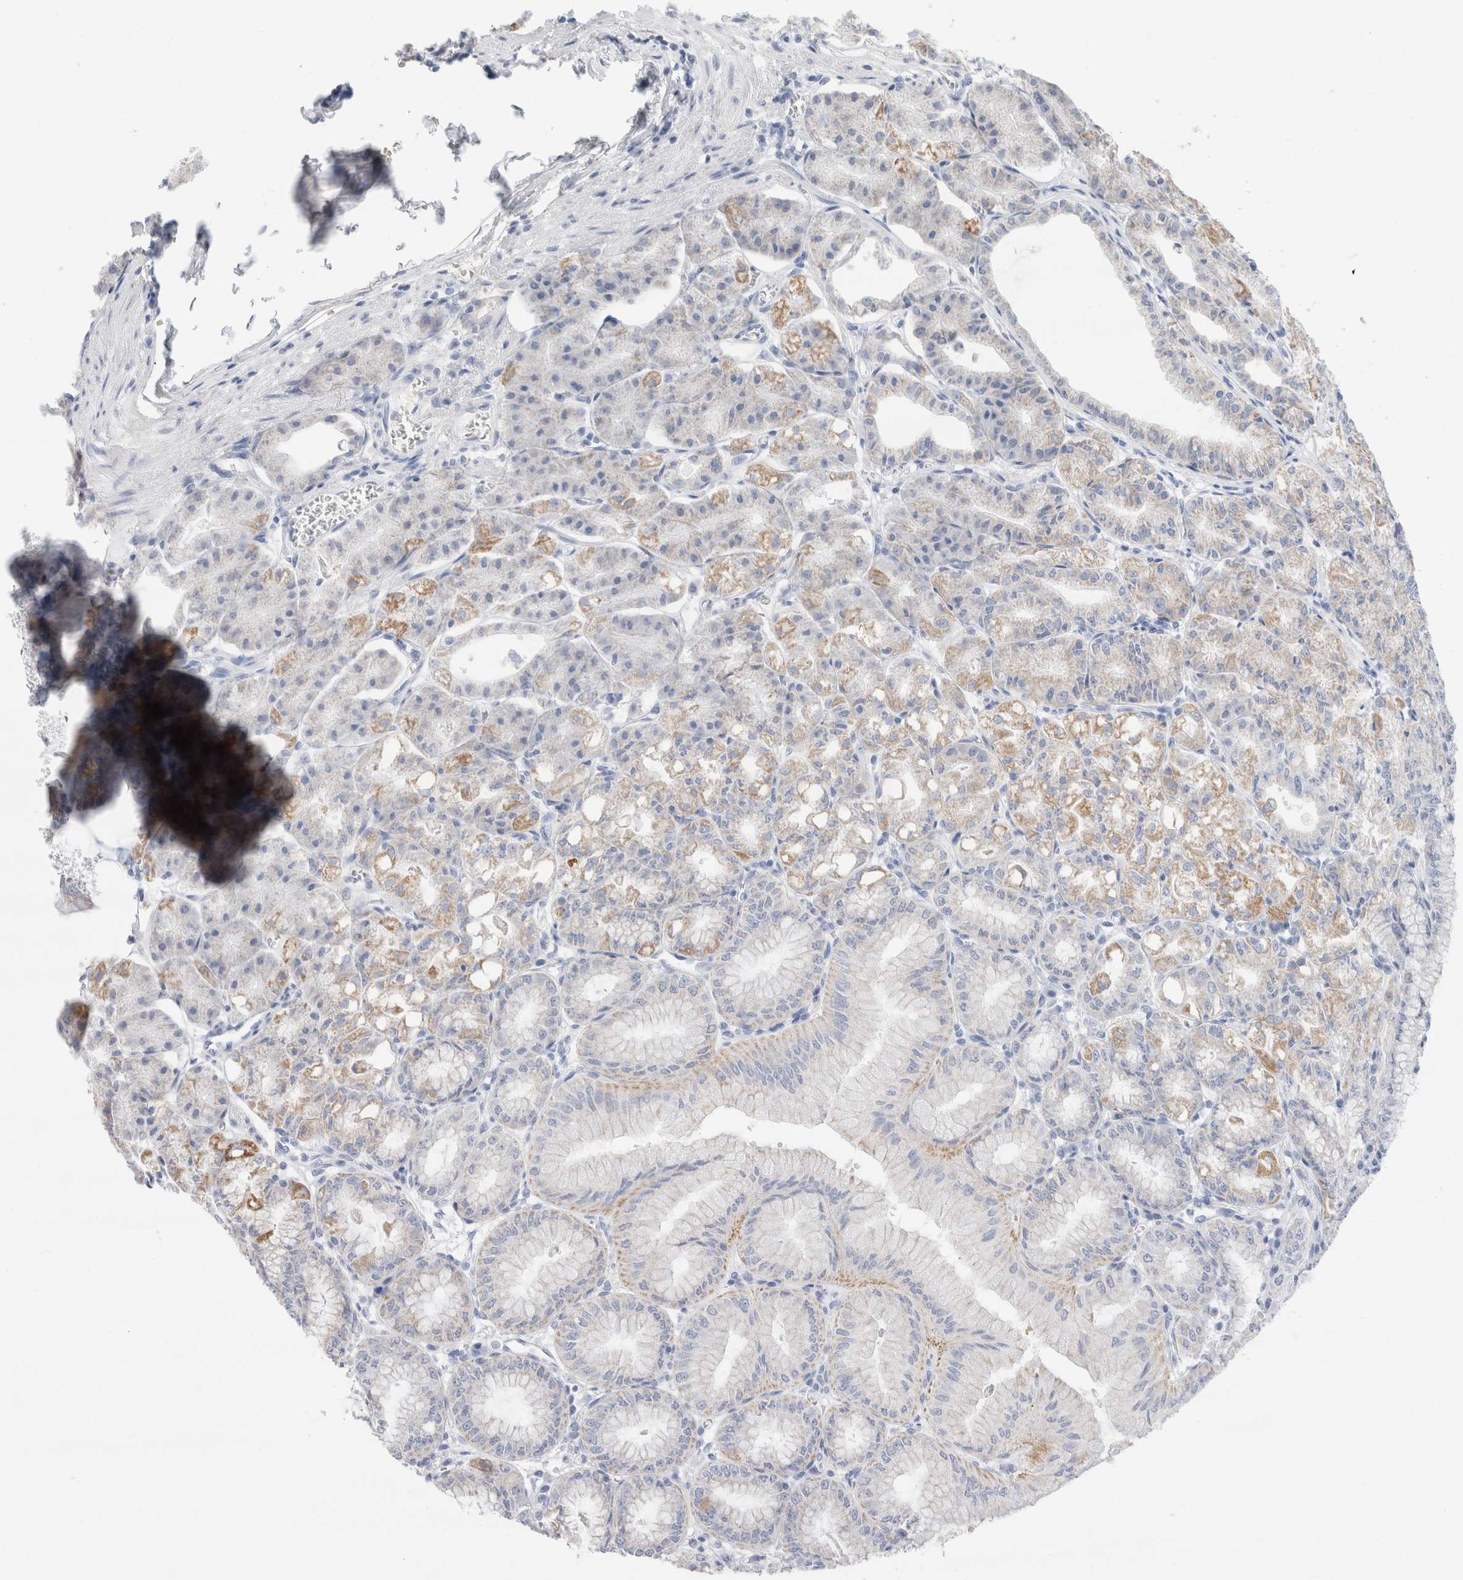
{"staining": {"intensity": "moderate", "quantity": "25%-75%", "location": "cytoplasmic/membranous"}, "tissue": "stomach", "cell_type": "Glandular cells", "image_type": "normal", "snomed": [{"axis": "morphology", "description": "Normal tissue, NOS"}, {"axis": "topography", "description": "Stomach, lower"}], "caption": "Approximately 25%-75% of glandular cells in unremarkable human stomach exhibit moderate cytoplasmic/membranous protein positivity as visualized by brown immunohistochemical staining.", "gene": "ECHDC2", "patient": {"sex": "male", "age": 71}}